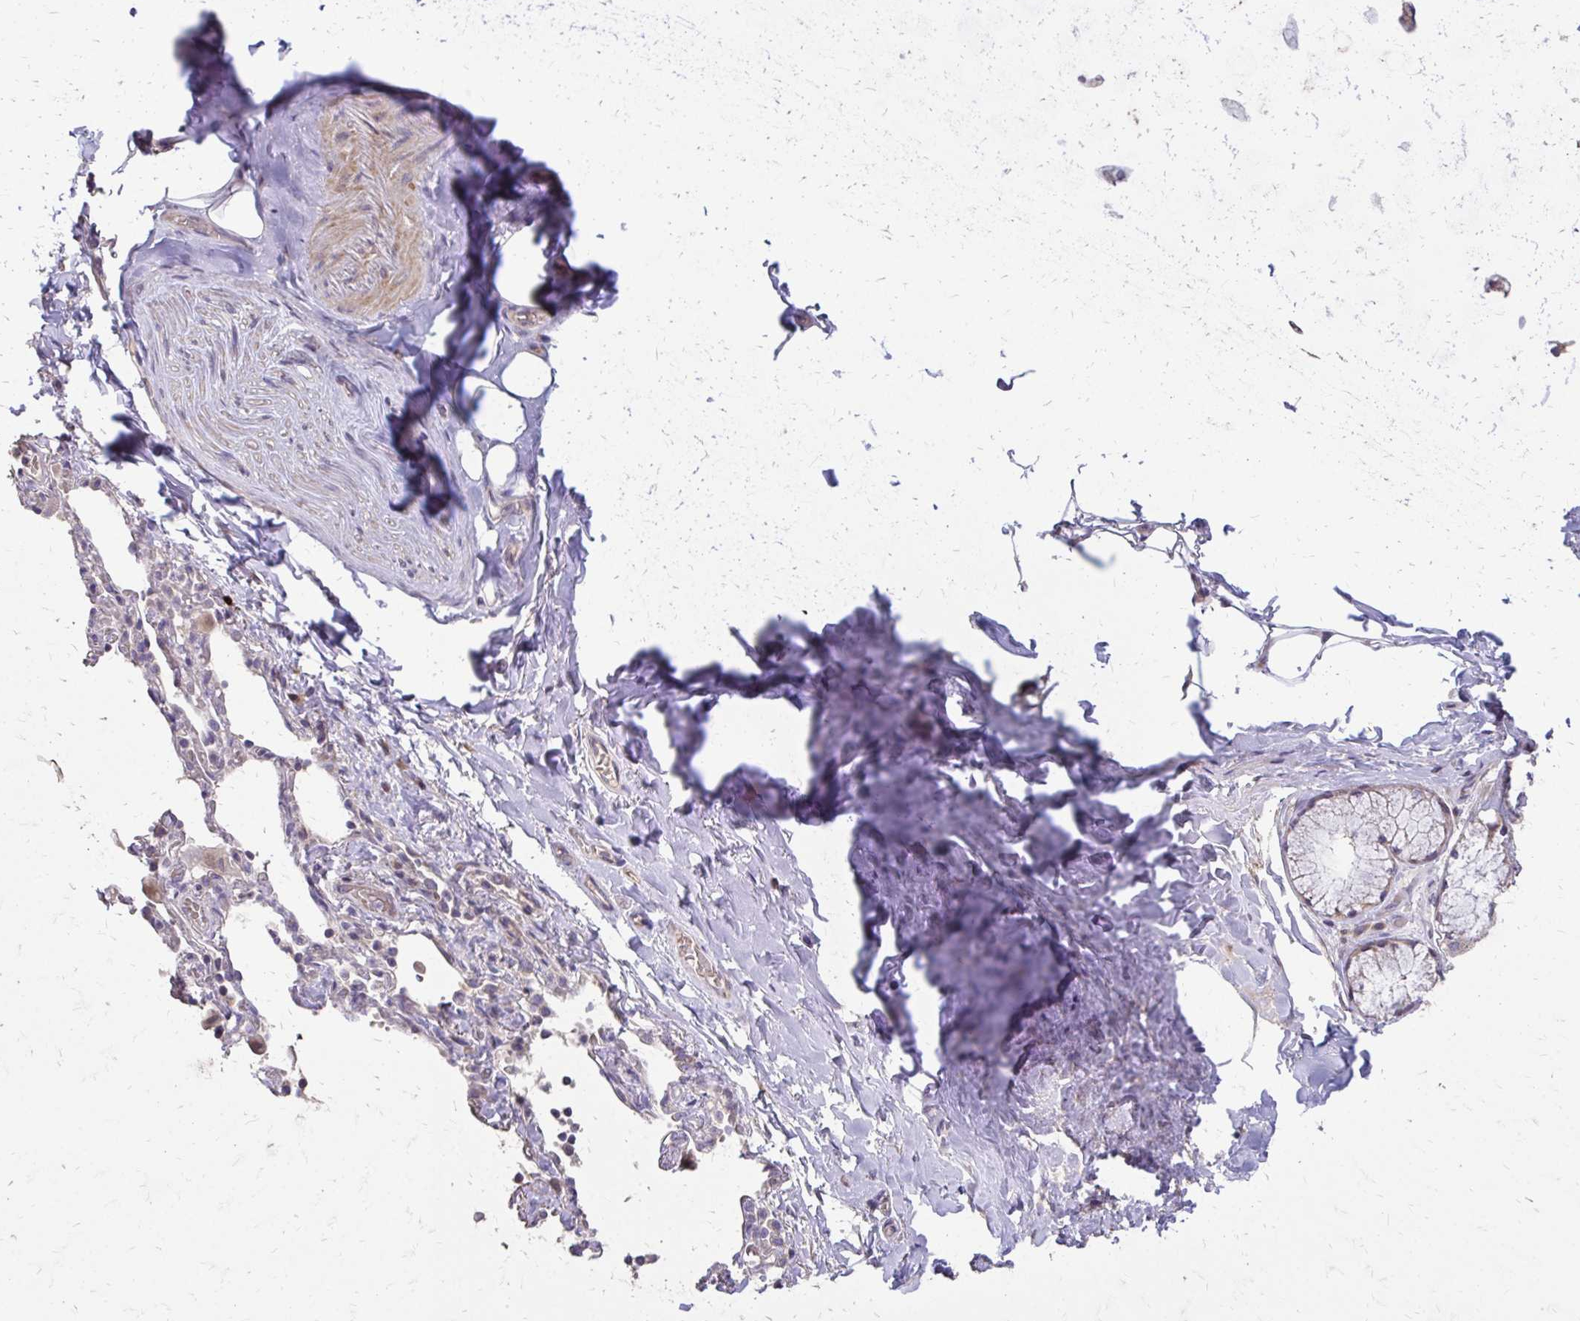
{"staining": {"intensity": "negative", "quantity": "none", "location": "none"}, "tissue": "soft tissue", "cell_type": "Chondrocytes", "image_type": "normal", "snomed": [{"axis": "morphology", "description": "Normal tissue, NOS"}, {"axis": "topography", "description": "Cartilage tissue"}, {"axis": "topography", "description": "Bronchus"}], "caption": "The photomicrograph displays no staining of chondrocytes in normal soft tissue. (Brightfield microscopy of DAB IHC at high magnification).", "gene": "MYORG", "patient": {"sex": "male", "age": 64}}